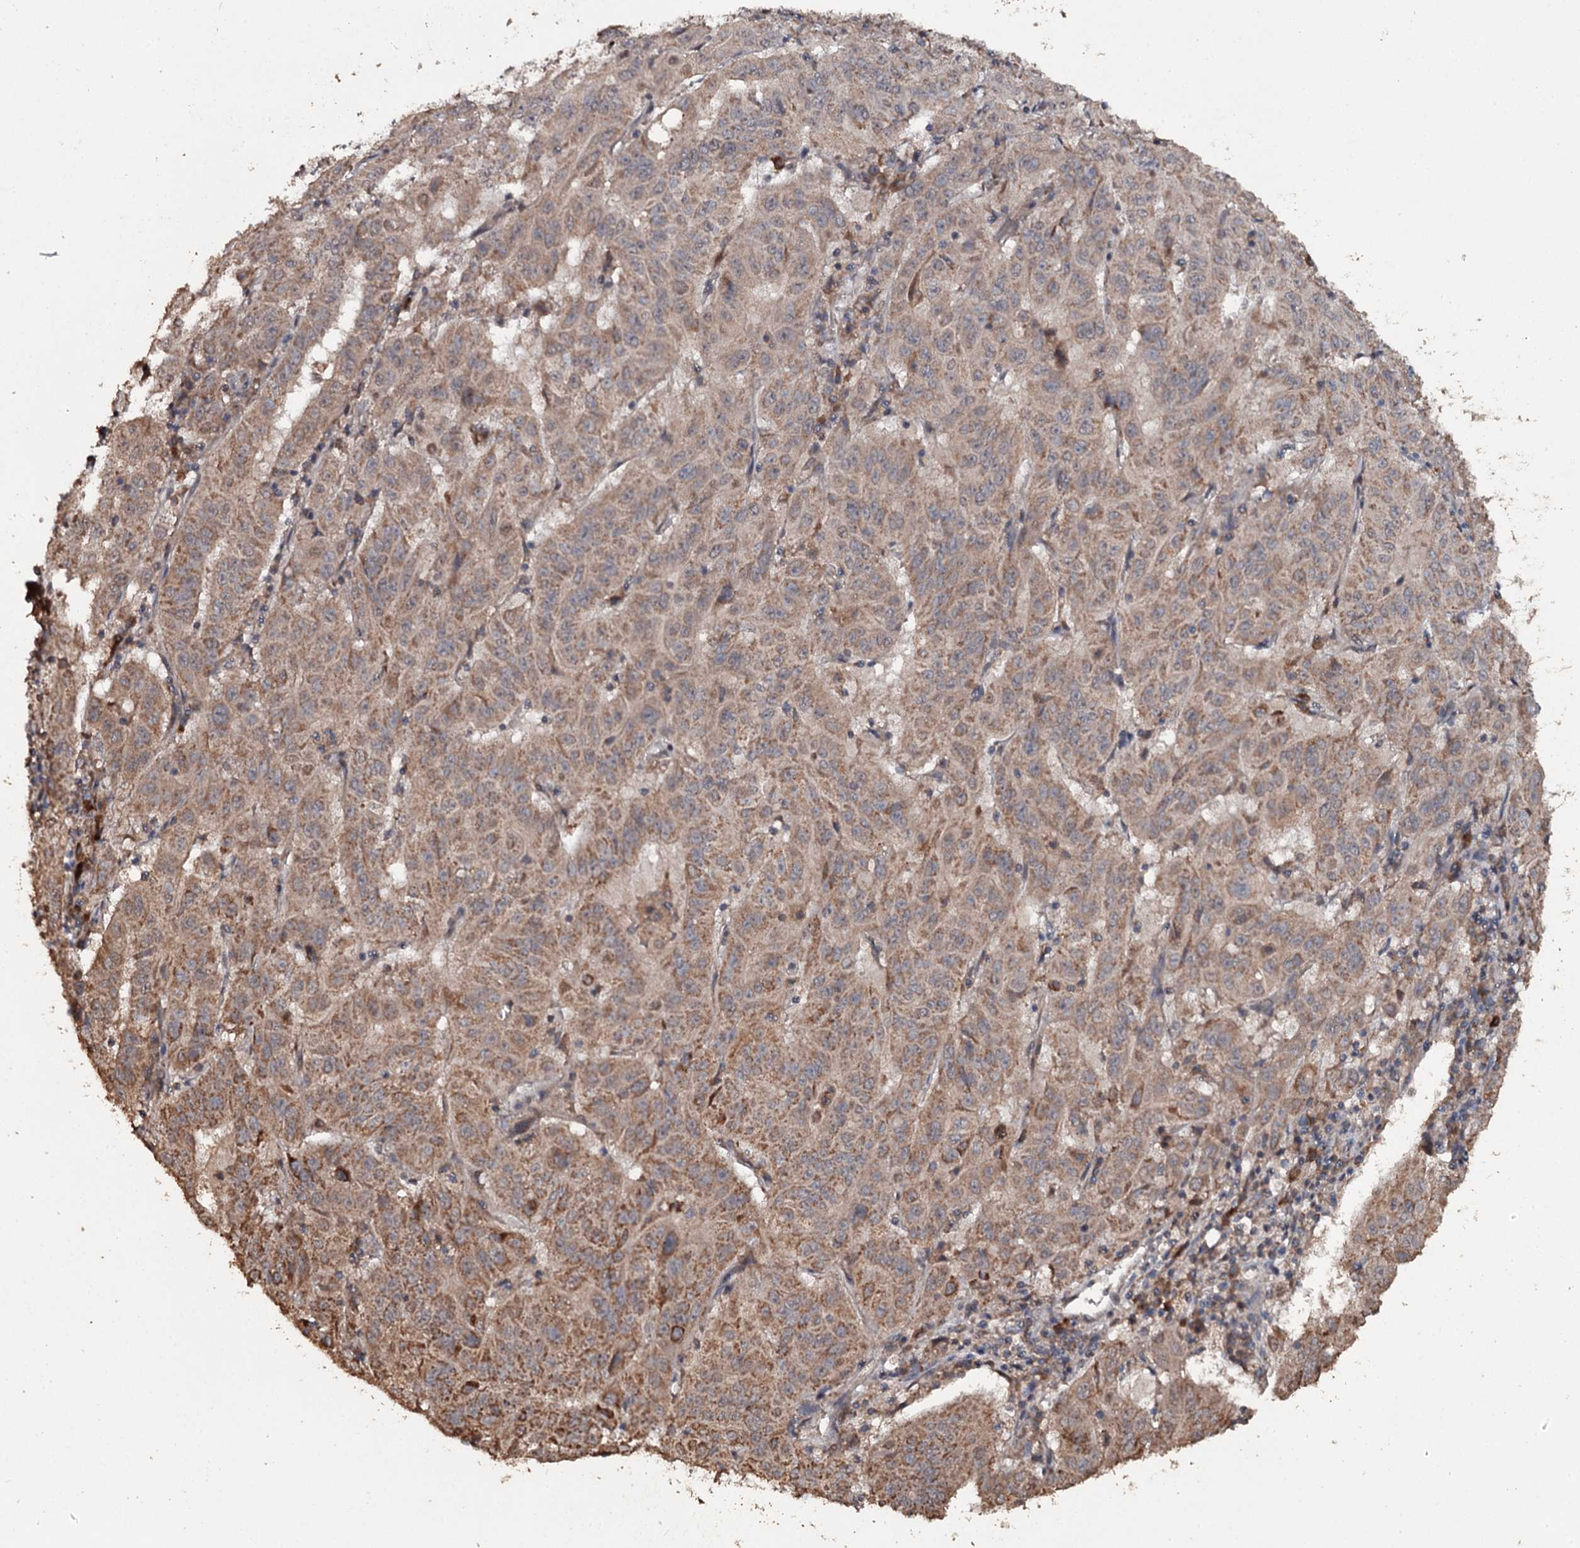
{"staining": {"intensity": "moderate", "quantity": ">75%", "location": "cytoplasmic/membranous"}, "tissue": "pancreatic cancer", "cell_type": "Tumor cells", "image_type": "cancer", "snomed": [{"axis": "morphology", "description": "Adenocarcinoma, NOS"}, {"axis": "topography", "description": "Pancreas"}], "caption": "An immunohistochemistry photomicrograph of neoplastic tissue is shown. Protein staining in brown shows moderate cytoplasmic/membranous positivity in adenocarcinoma (pancreatic) within tumor cells. The protein is shown in brown color, while the nuclei are stained blue.", "gene": "WIPI1", "patient": {"sex": "male", "age": 63}}